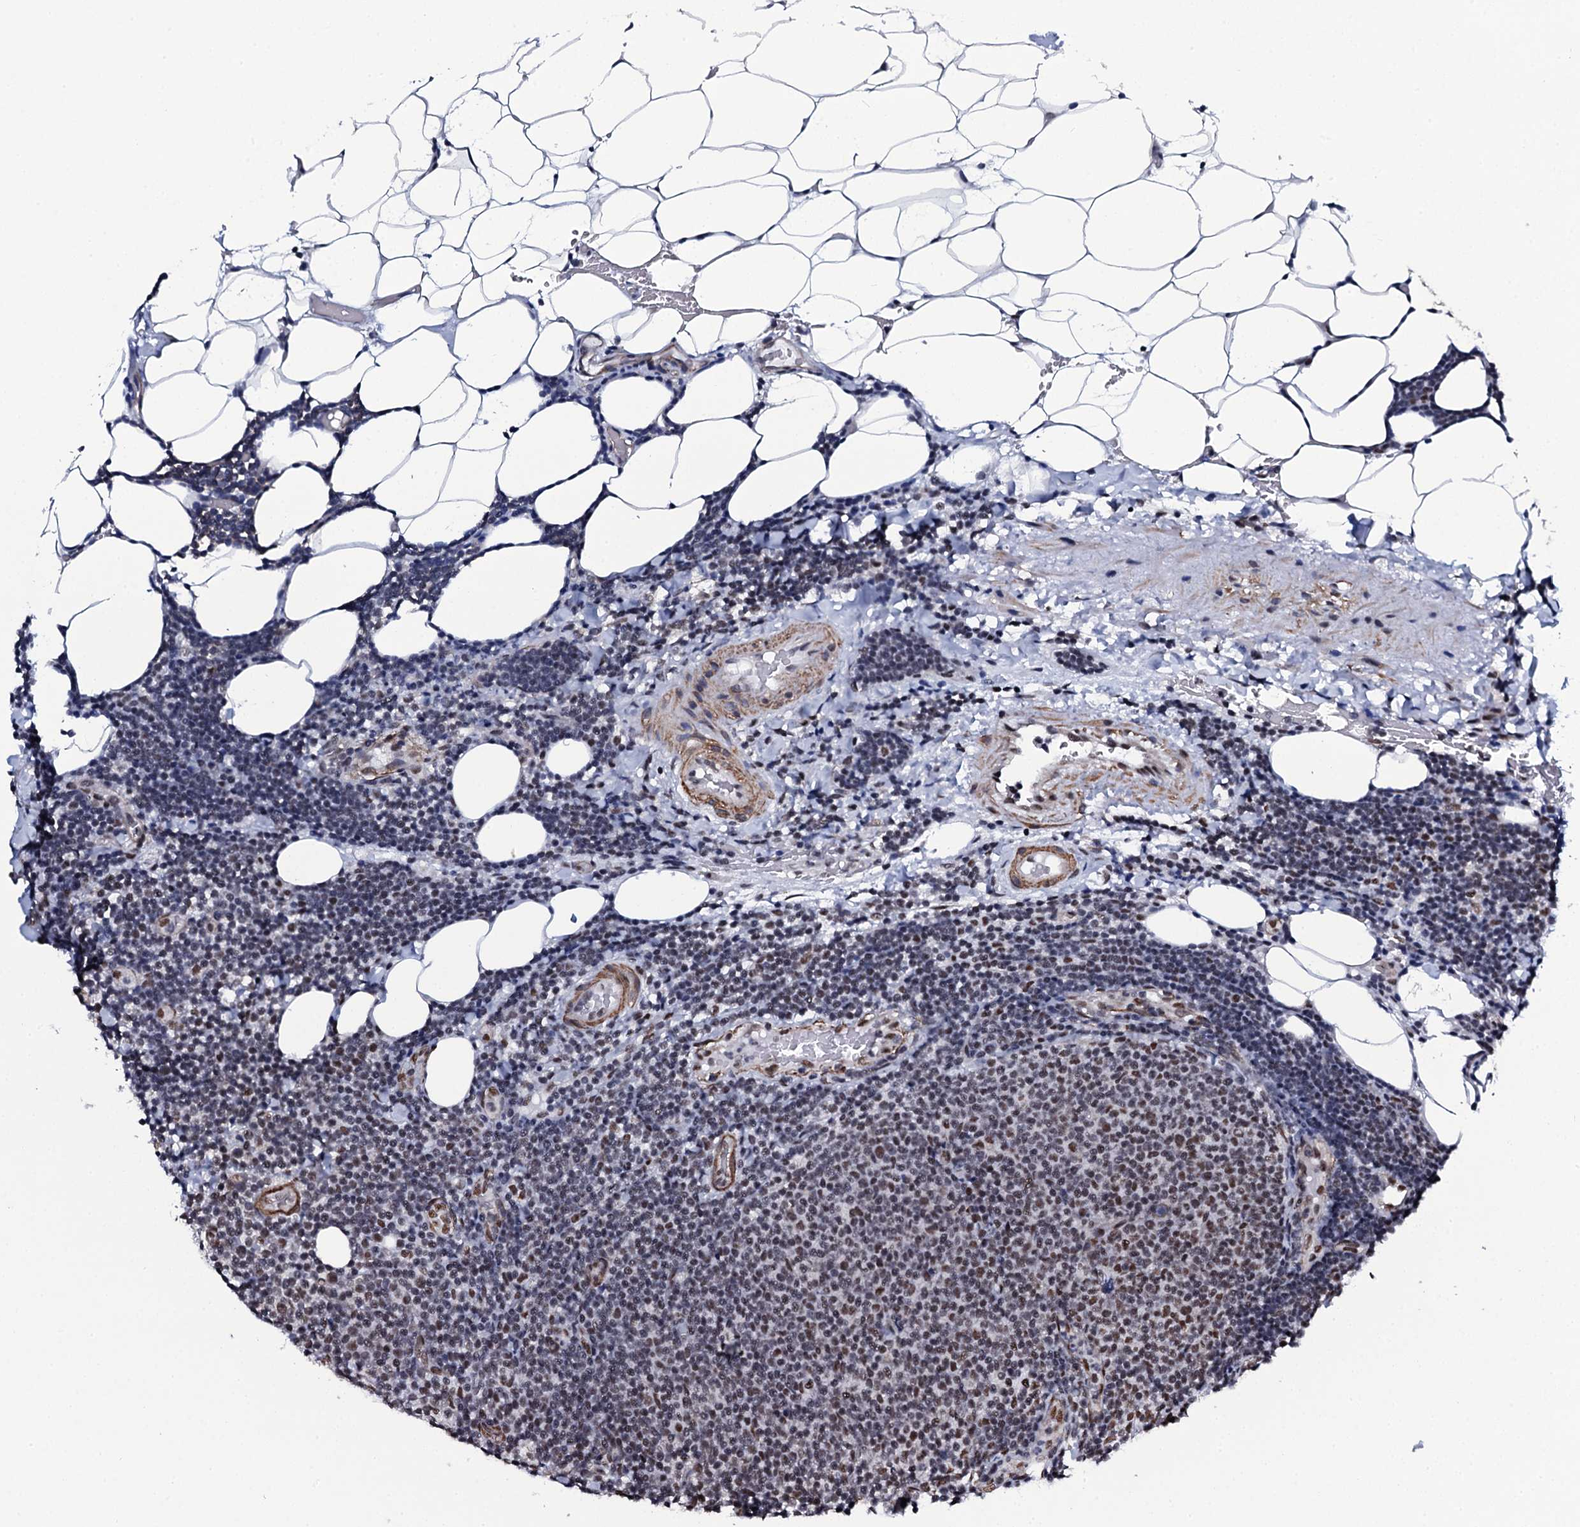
{"staining": {"intensity": "moderate", "quantity": "25%-75%", "location": "nuclear"}, "tissue": "lymphoma", "cell_type": "Tumor cells", "image_type": "cancer", "snomed": [{"axis": "morphology", "description": "Malignant lymphoma, non-Hodgkin's type, Low grade"}, {"axis": "topography", "description": "Lymph node"}], "caption": "Lymphoma stained with DAB IHC demonstrates medium levels of moderate nuclear staining in approximately 25%-75% of tumor cells. Nuclei are stained in blue.", "gene": "CWC15", "patient": {"sex": "male", "age": 66}}